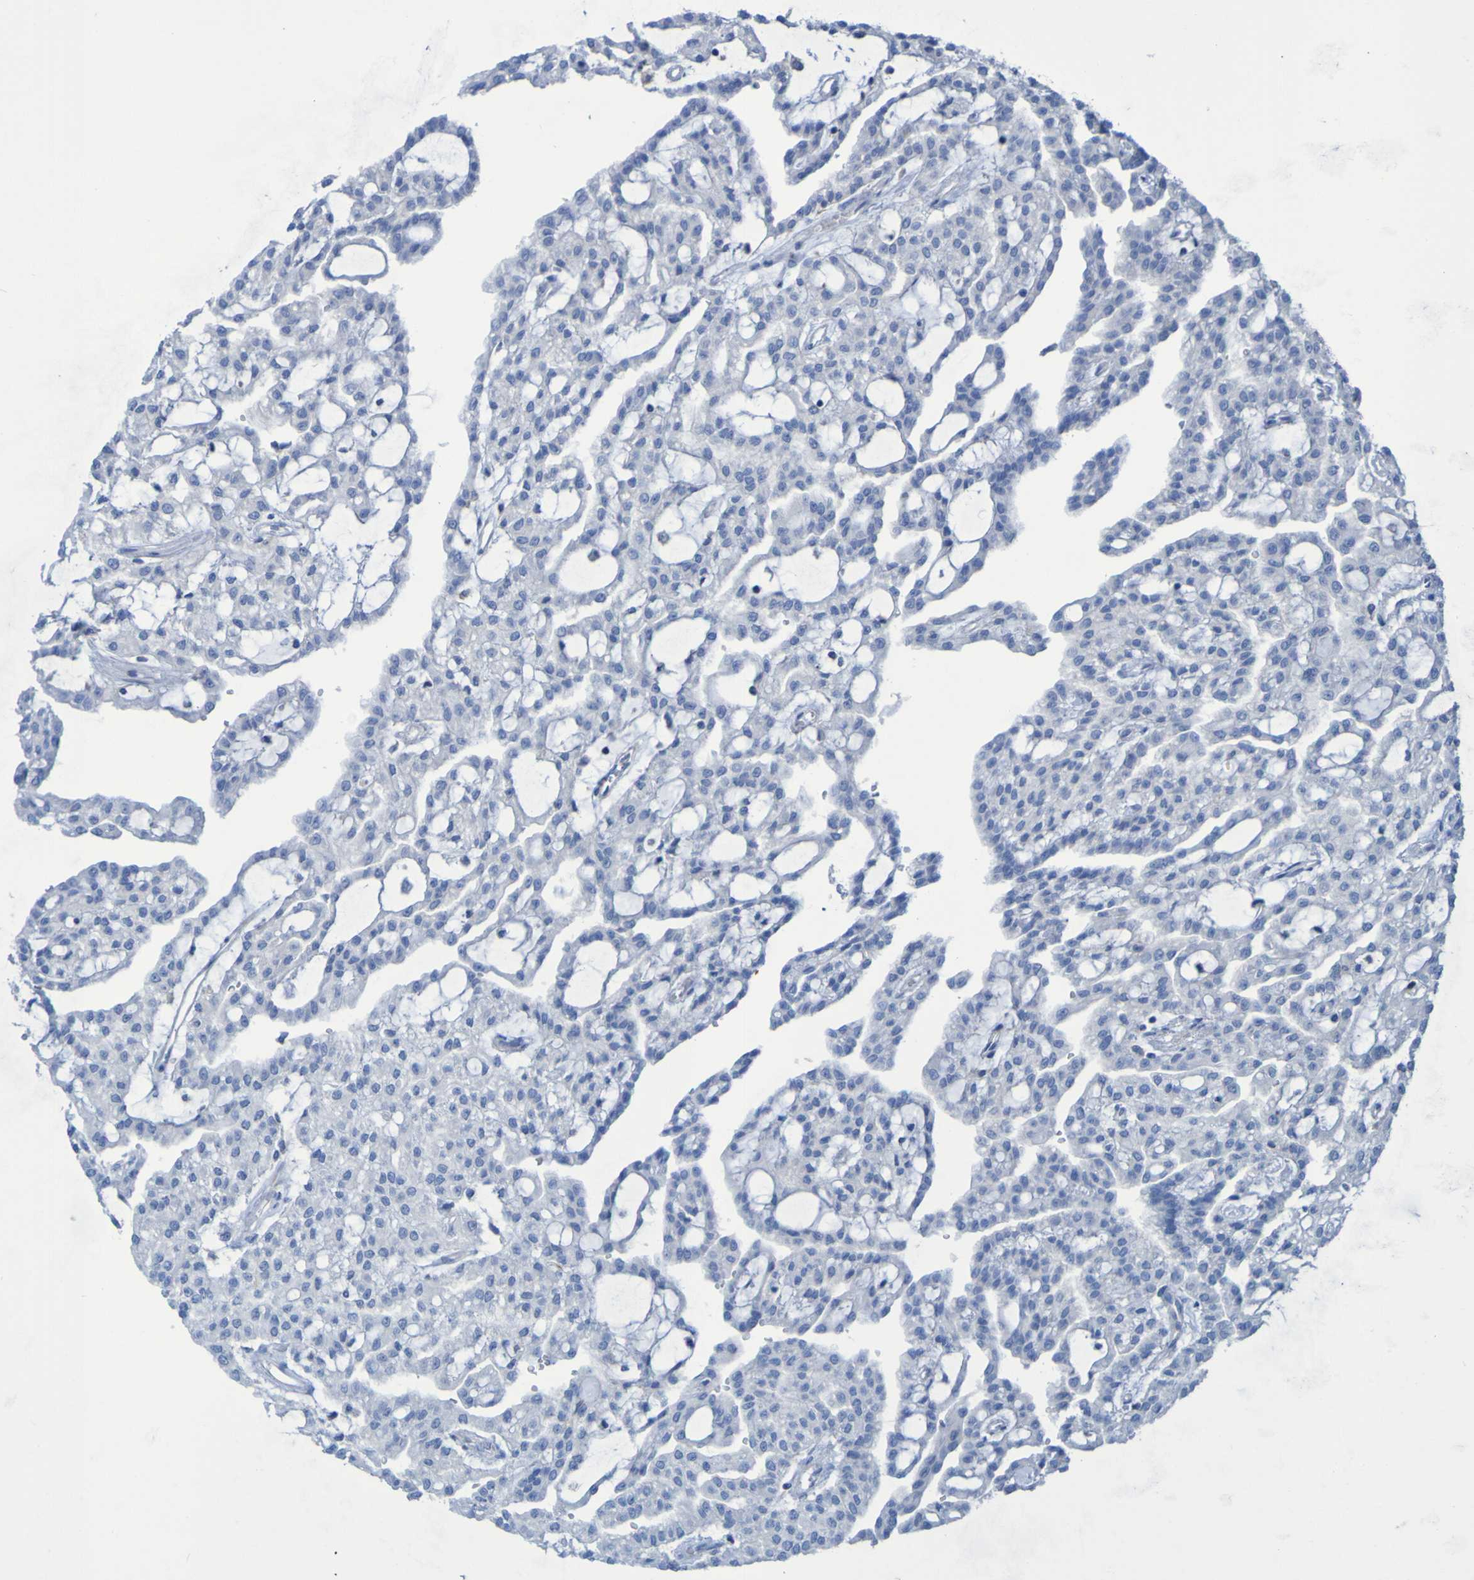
{"staining": {"intensity": "negative", "quantity": "none", "location": "none"}, "tissue": "renal cancer", "cell_type": "Tumor cells", "image_type": "cancer", "snomed": [{"axis": "morphology", "description": "Adenocarcinoma, NOS"}, {"axis": "topography", "description": "Kidney"}], "caption": "Renal cancer was stained to show a protein in brown. There is no significant positivity in tumor cells.", "gene": "RNF182", "patient": {"sex": "male", "age": 63}}